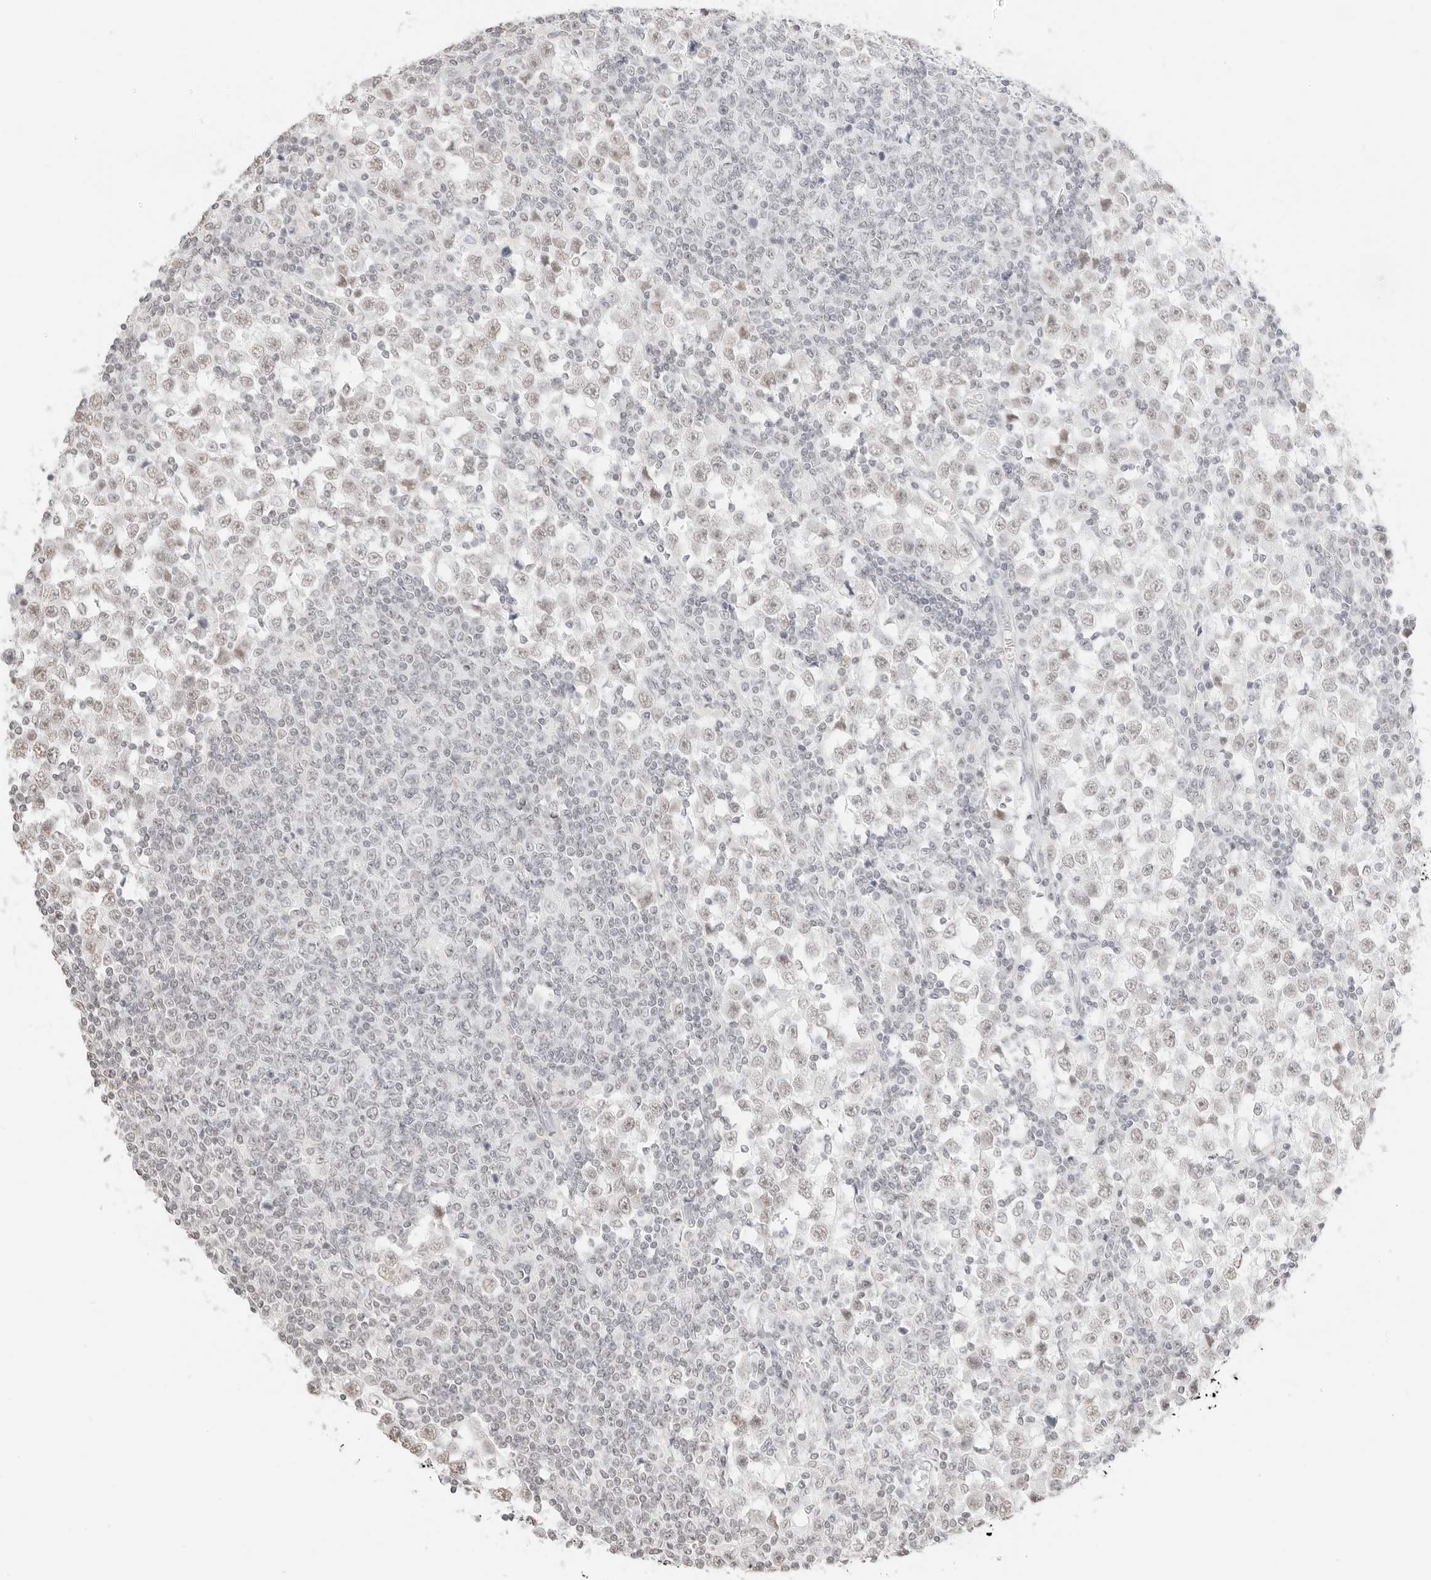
{"staining": {"intensity": "weak", "quantity": "25%-75%", "location": "nuclear"}, "tissue": "testis cancer", "cell_type": "Tumor cells", "image_type": "cancer", "snomed": [{"axis": "morphology", "description": "Seminoma, NOS"}, {"axis": "topography", "description": "Testis"}], "caption": "Protein expression analysis of testis cancer (seminoma) exhibits weak nuclear staining in approximately 25%-75% of tumor cells.", "gene": "FBLN5", "patient": {"sex": "male", "age": 65}}